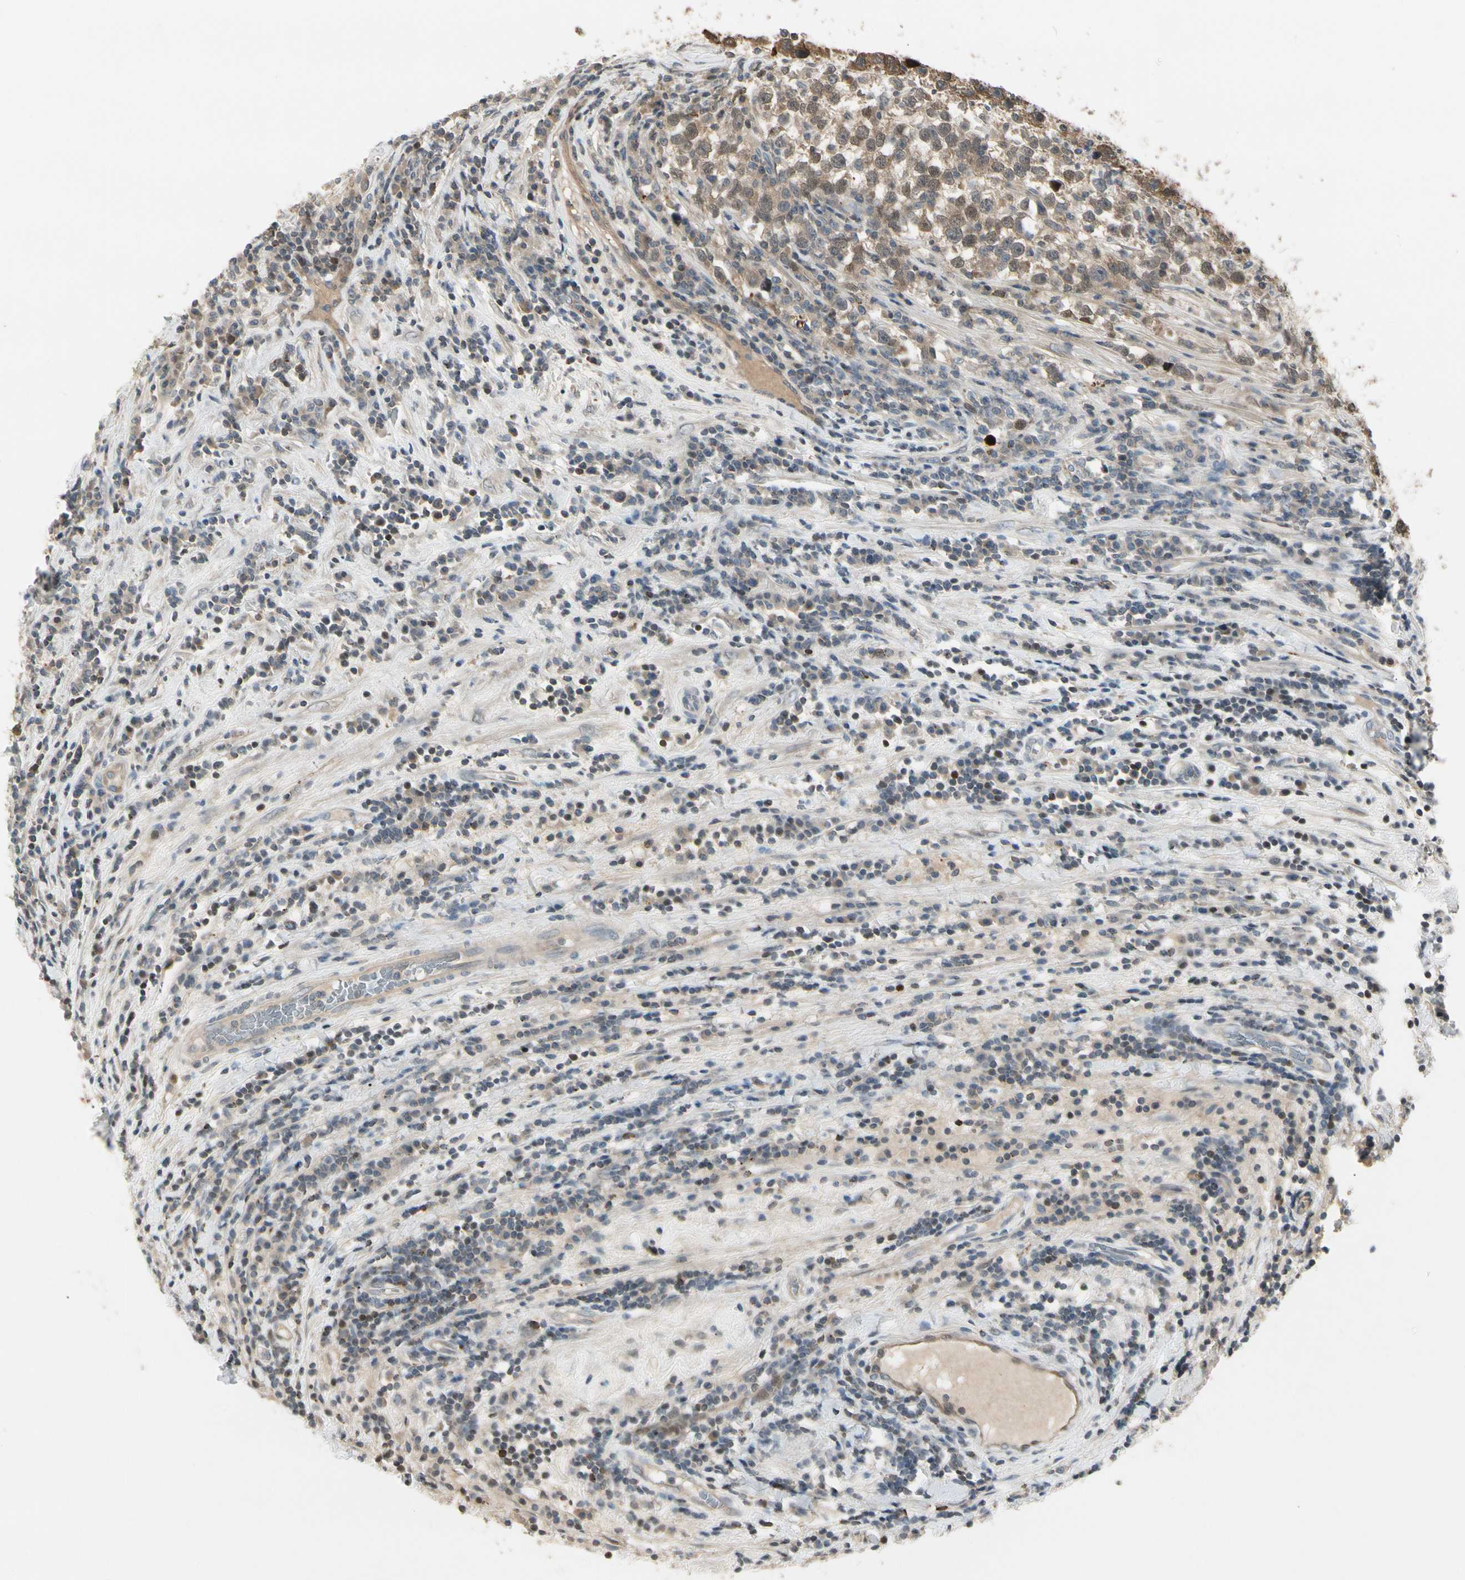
{"staining": {"intensity": "moderate", "quantity": ">75%", "location": "cytoplasmic/membranous,nuclear"}, "tissue": "testis cancer", "cell_type": "Tumor cells", "image_type": "cancer", "snomed": [{"axis": "morphology", "description": "Seminoma, NOS"}, {"axis": "topography", "description": "Testis"}], "caption": "Testis cancer (seminoma) stained with a brown dye exhibits moderate cytoplasmic/membranous and nuclear positive staining in about >75% of tumor cells.", "gene": "EVC", "patient": {"sex": "male", "age": 43}}